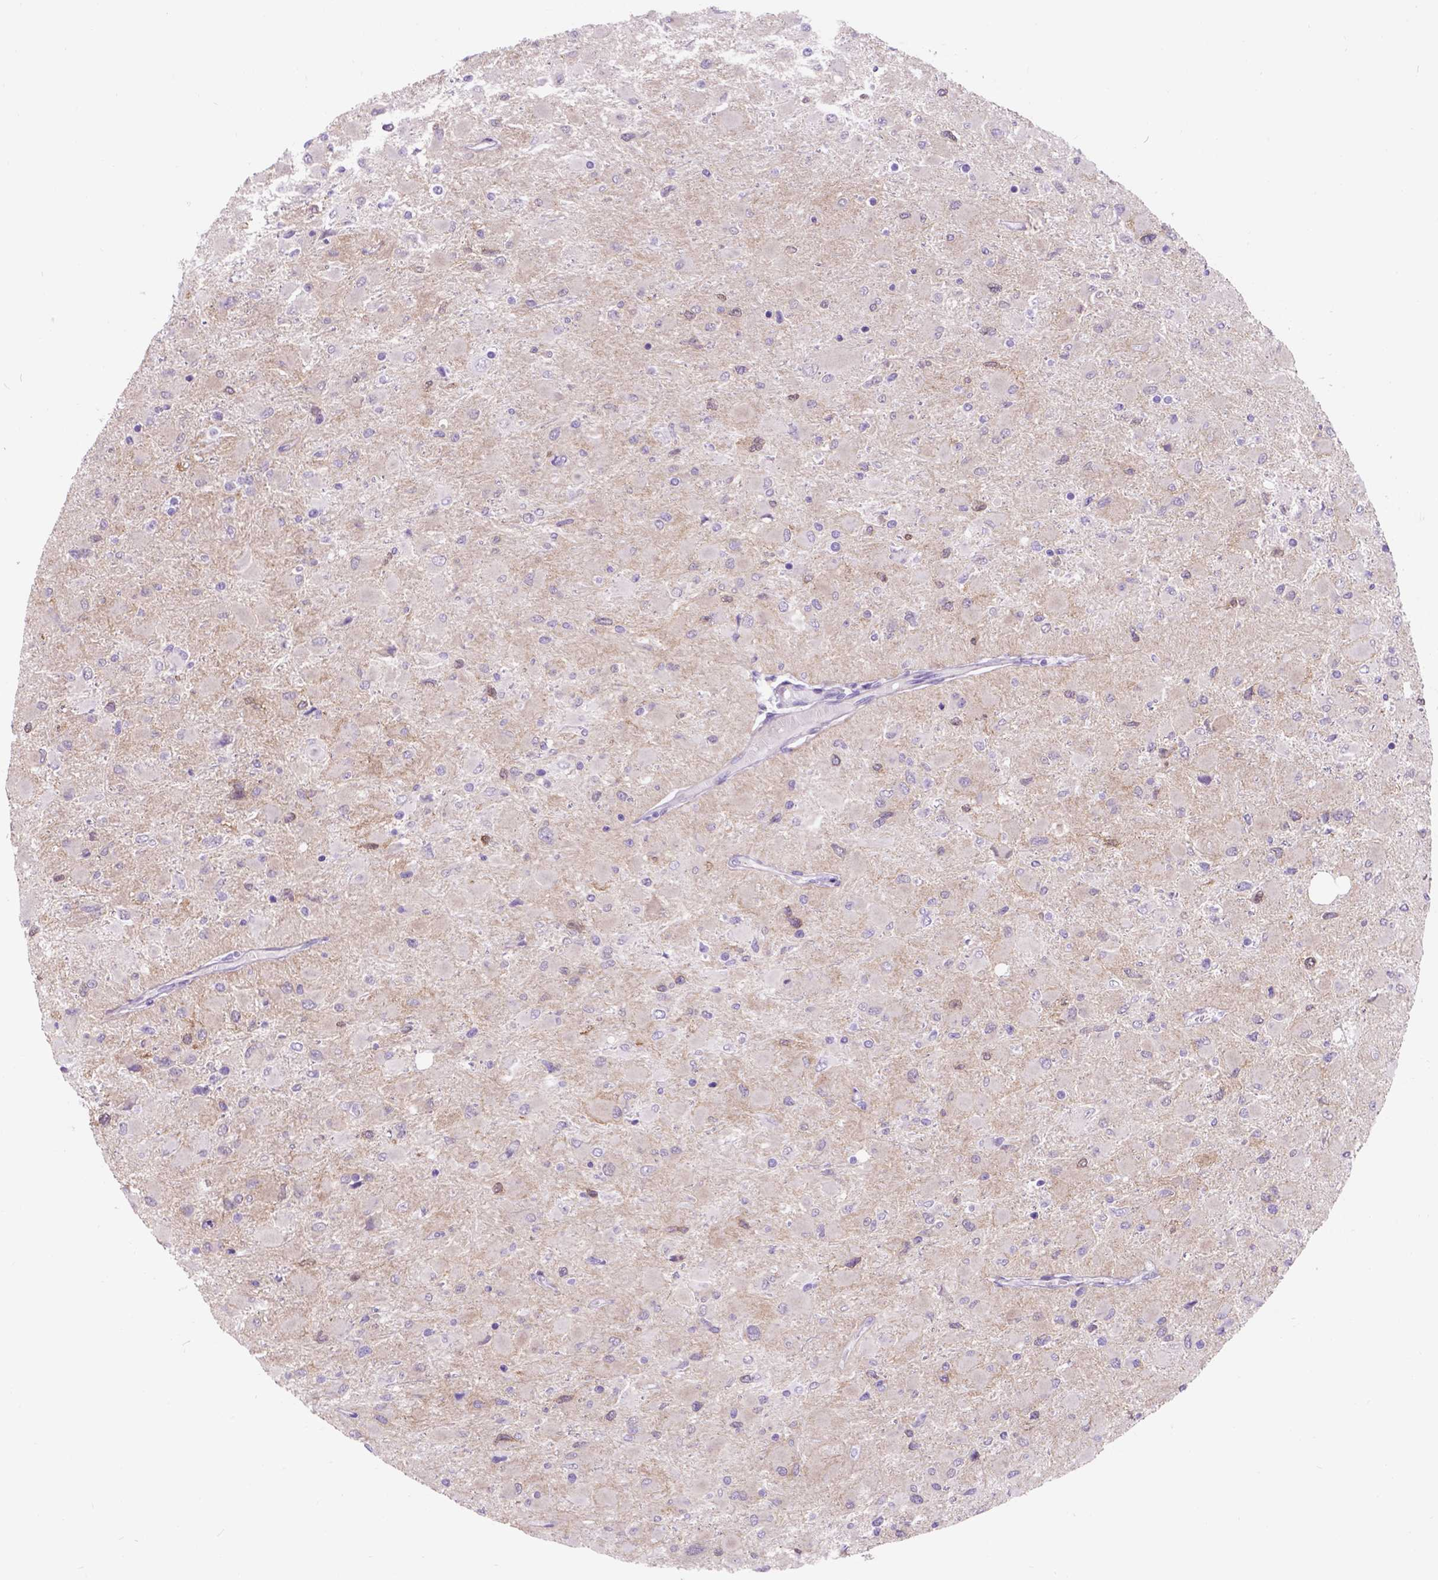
{"staining": {"intensity": "negative", "quantity": "none", "location": "none"}, "tissue": "glioma", "cell_type": "Tumor cells", "image_type": "cancer", "snomed": [{"axis": "morphology", "description": "Glioma, malignant, High grade"}, {"axis": "topography", "description": "Cerebral cortex"}], "caption": "A high-resolution micrograph shows IHC staining of glioma, which demonstrates no significant positivity in tumor cells.", "gene": "EGFR", "patient": {"sex": "female", "age": 36}}